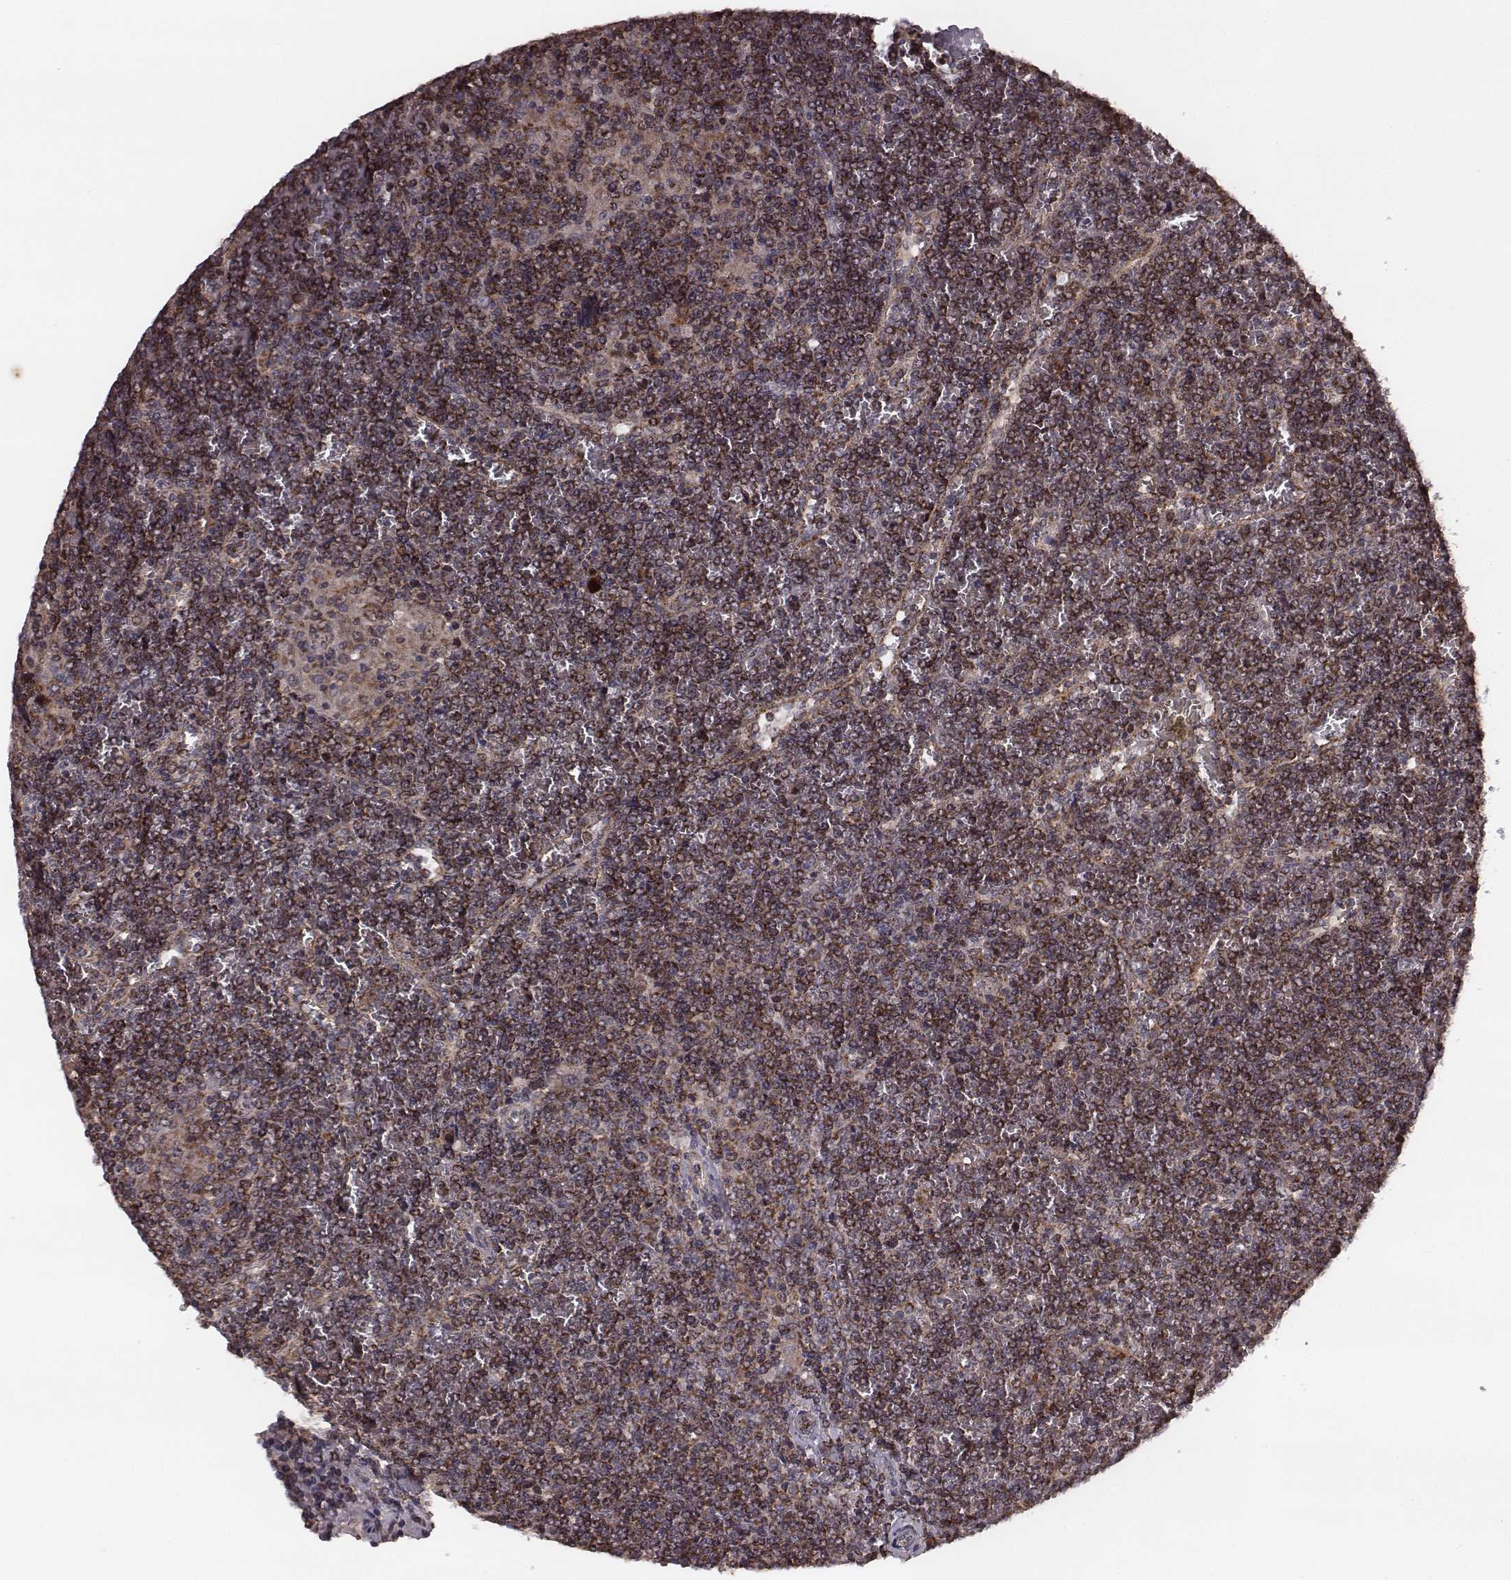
{"staining": {"intensity": "strong", "quantity": "25%-75%", "location": "cytoplasmic/membranous"}, "tissue": "lymphoma", "cell_type": "Tumor cells", "image_type": "cancer", "snomed": [{"axis": "morphology", "description": "Malignant lymphoma, non-Hodgkin's type, Low grade"}, {"axis": "topography", "description": "Spleen"}], "caption": "A brown stain highlights strong cytoplasmic/membranous staining of a protein in low-grade malignant lymphoma, non-Hodgkin's type tumor cells.", "gene": "ZDHHC21", "patient": {"sex": "female", "age": 19}}